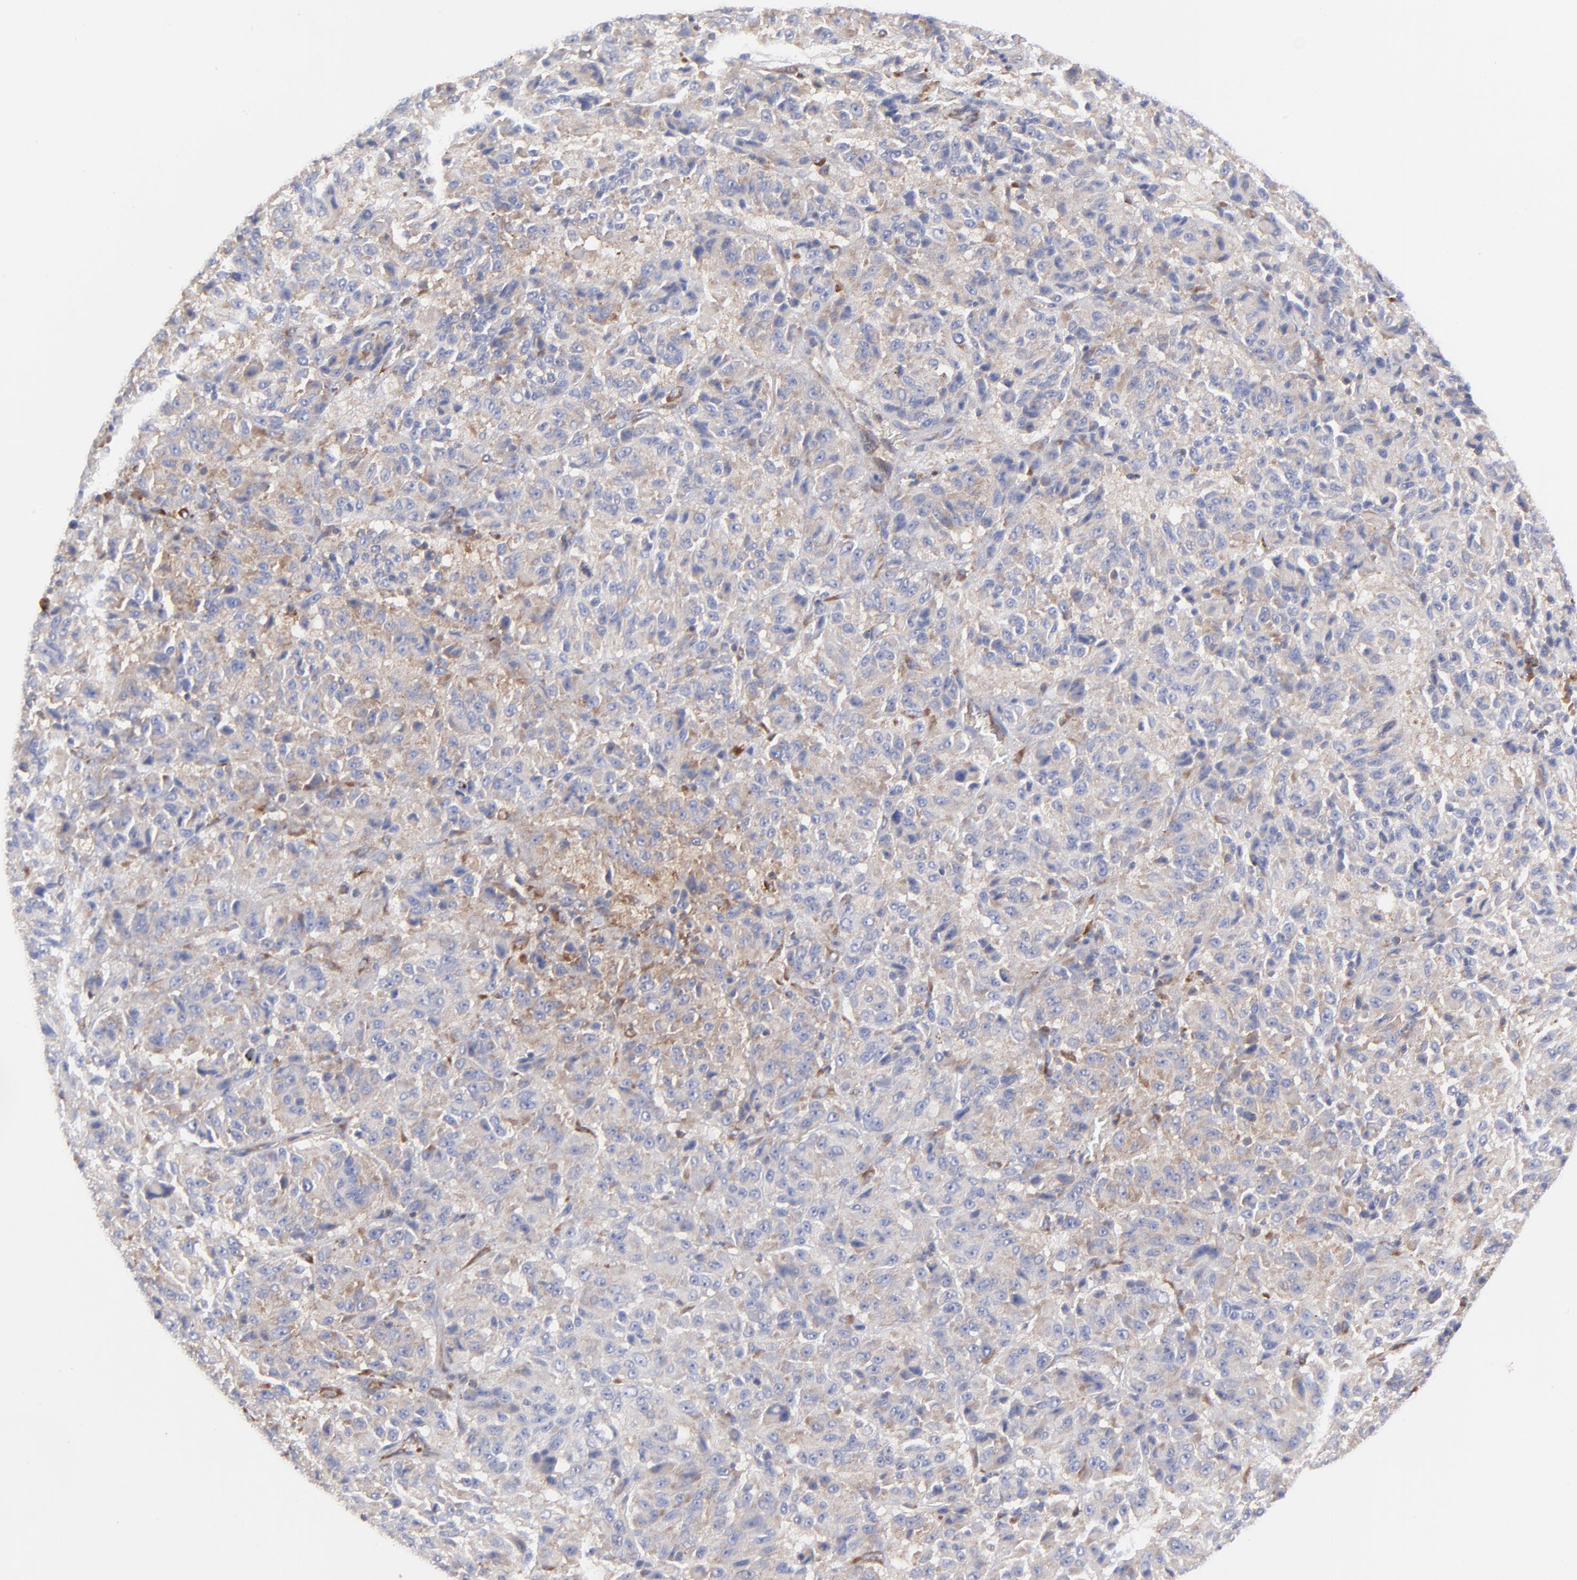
{"staining": {"intensity": "moderate", "quantity": ">75%", "location": "cytoplasmic/membranous"}, "tissue": "melanoma", "cell_type": "Tumor cells", "image_type": "cancer", "snomed": [{"axis": "morphology", "description": "Malignant melanoma, Metastatic site"}, {"axis": "topography", "description": "Lung"}], "caption": "Human melanoma stained with a brown dye demonstrates moderate cytoplasmic/membranous positive positivity in approximately >75% of tumor cells.", "gene": "EIF2AK2", "patient": {"sex": "male", "age": 64}}